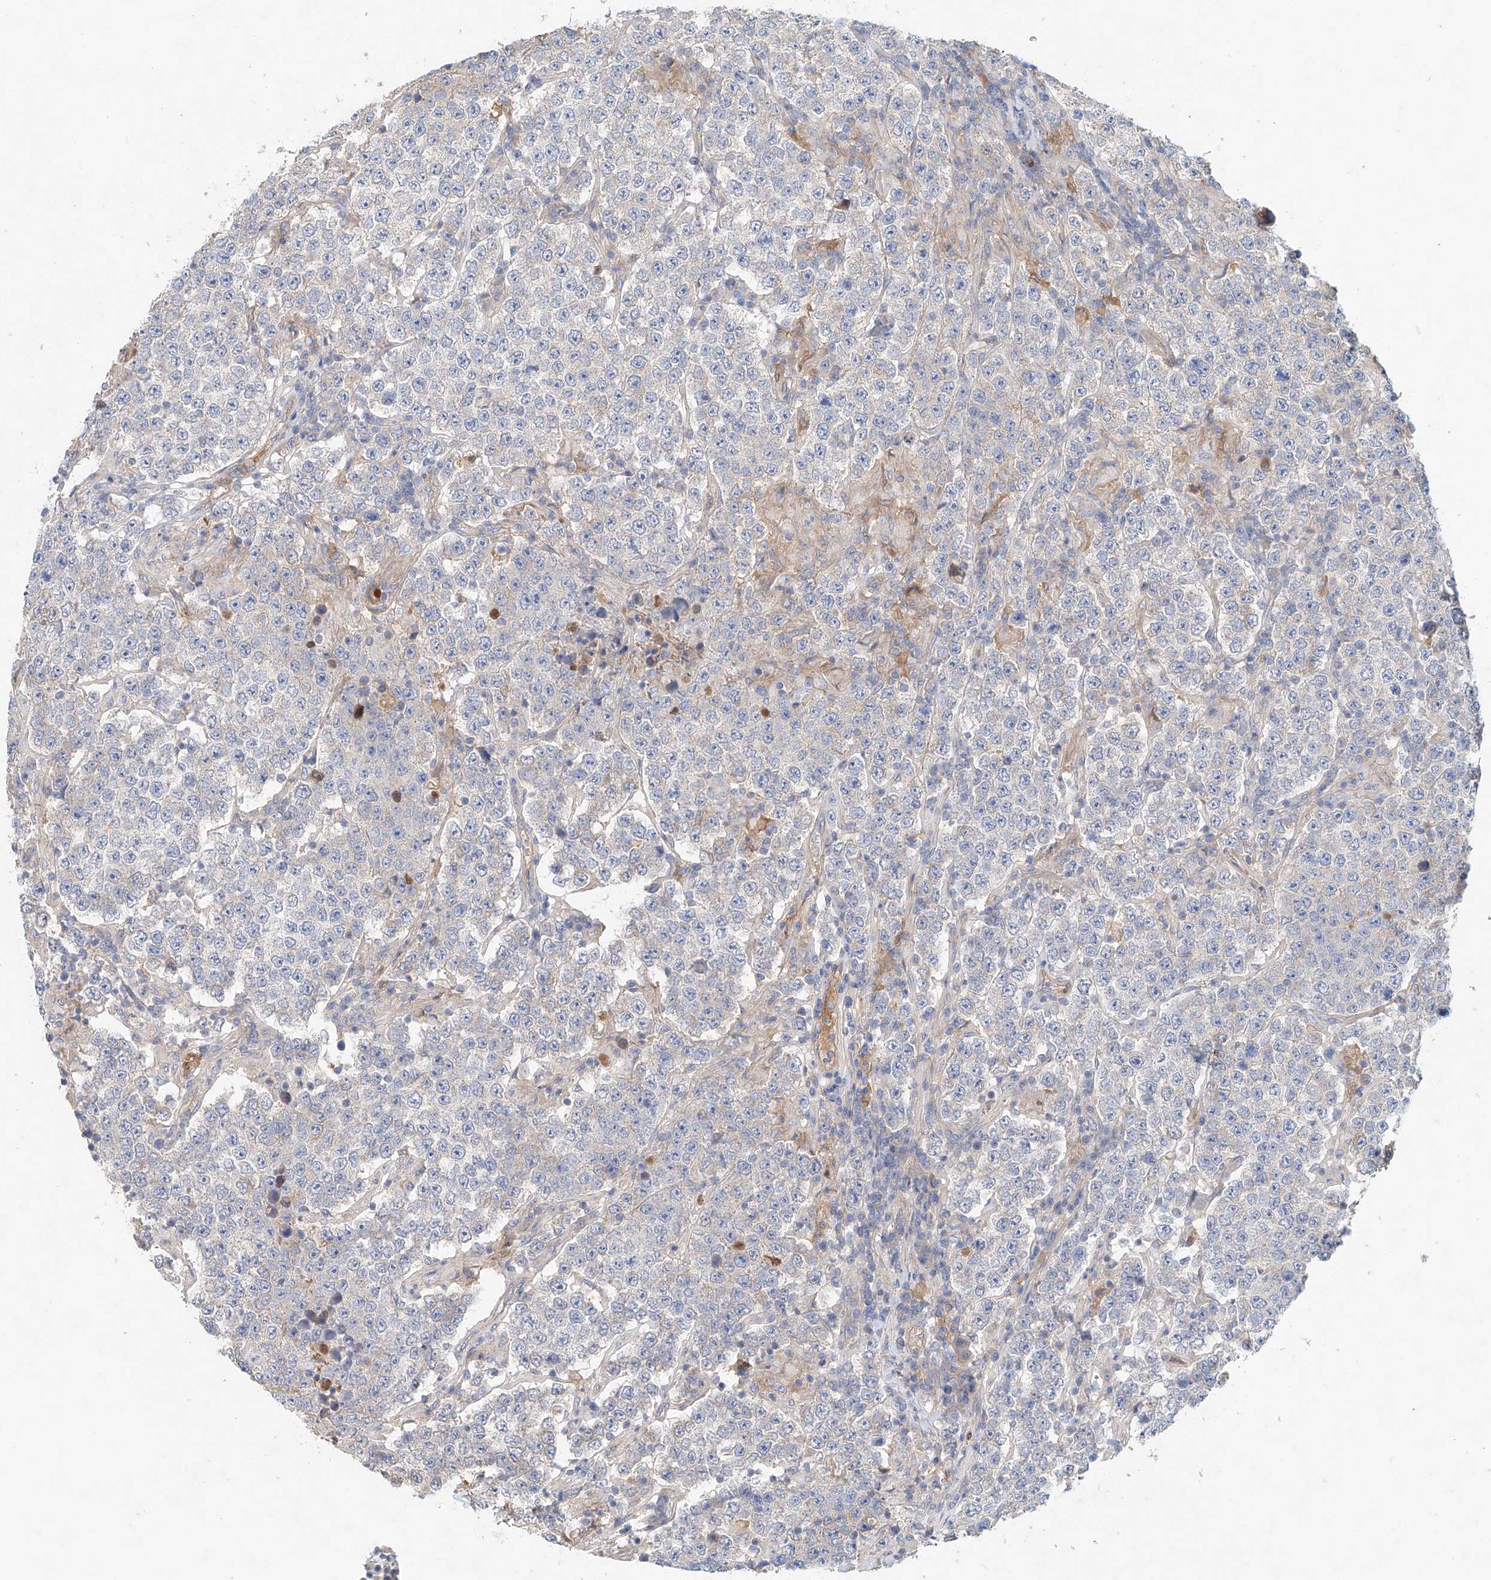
{"staining": {"intensity": "weak", "quantity": "<25%", "location": "cytoplasmic/membranous"}, "tissue": "testis cancer", "cell_type": "Tumor cells", "image_type": "cancer", "snomed": [{"axis": "morphology", "description": "Normal tissue, NOS"}, {"axis": "morphology", "description": "Urothelial carcinoma, High grade"}, {"axis": "morphology", "description": "Seminoma, NOS"}, {"axis": "morphology", "description": "Carcinoma, Embryonal, NOS"}, {"axis": "topography", "description": "Urinary bladder"}, {"axis": "topography", "description": "Testis"}], "caption": "This is an immunohistochemistry (IHC) image of testis urothelial carcinoma (high-grade). There is no positivity in tumor cells.", "gene": "FRYL", "patient": {"sex": "male", "age": 41}}